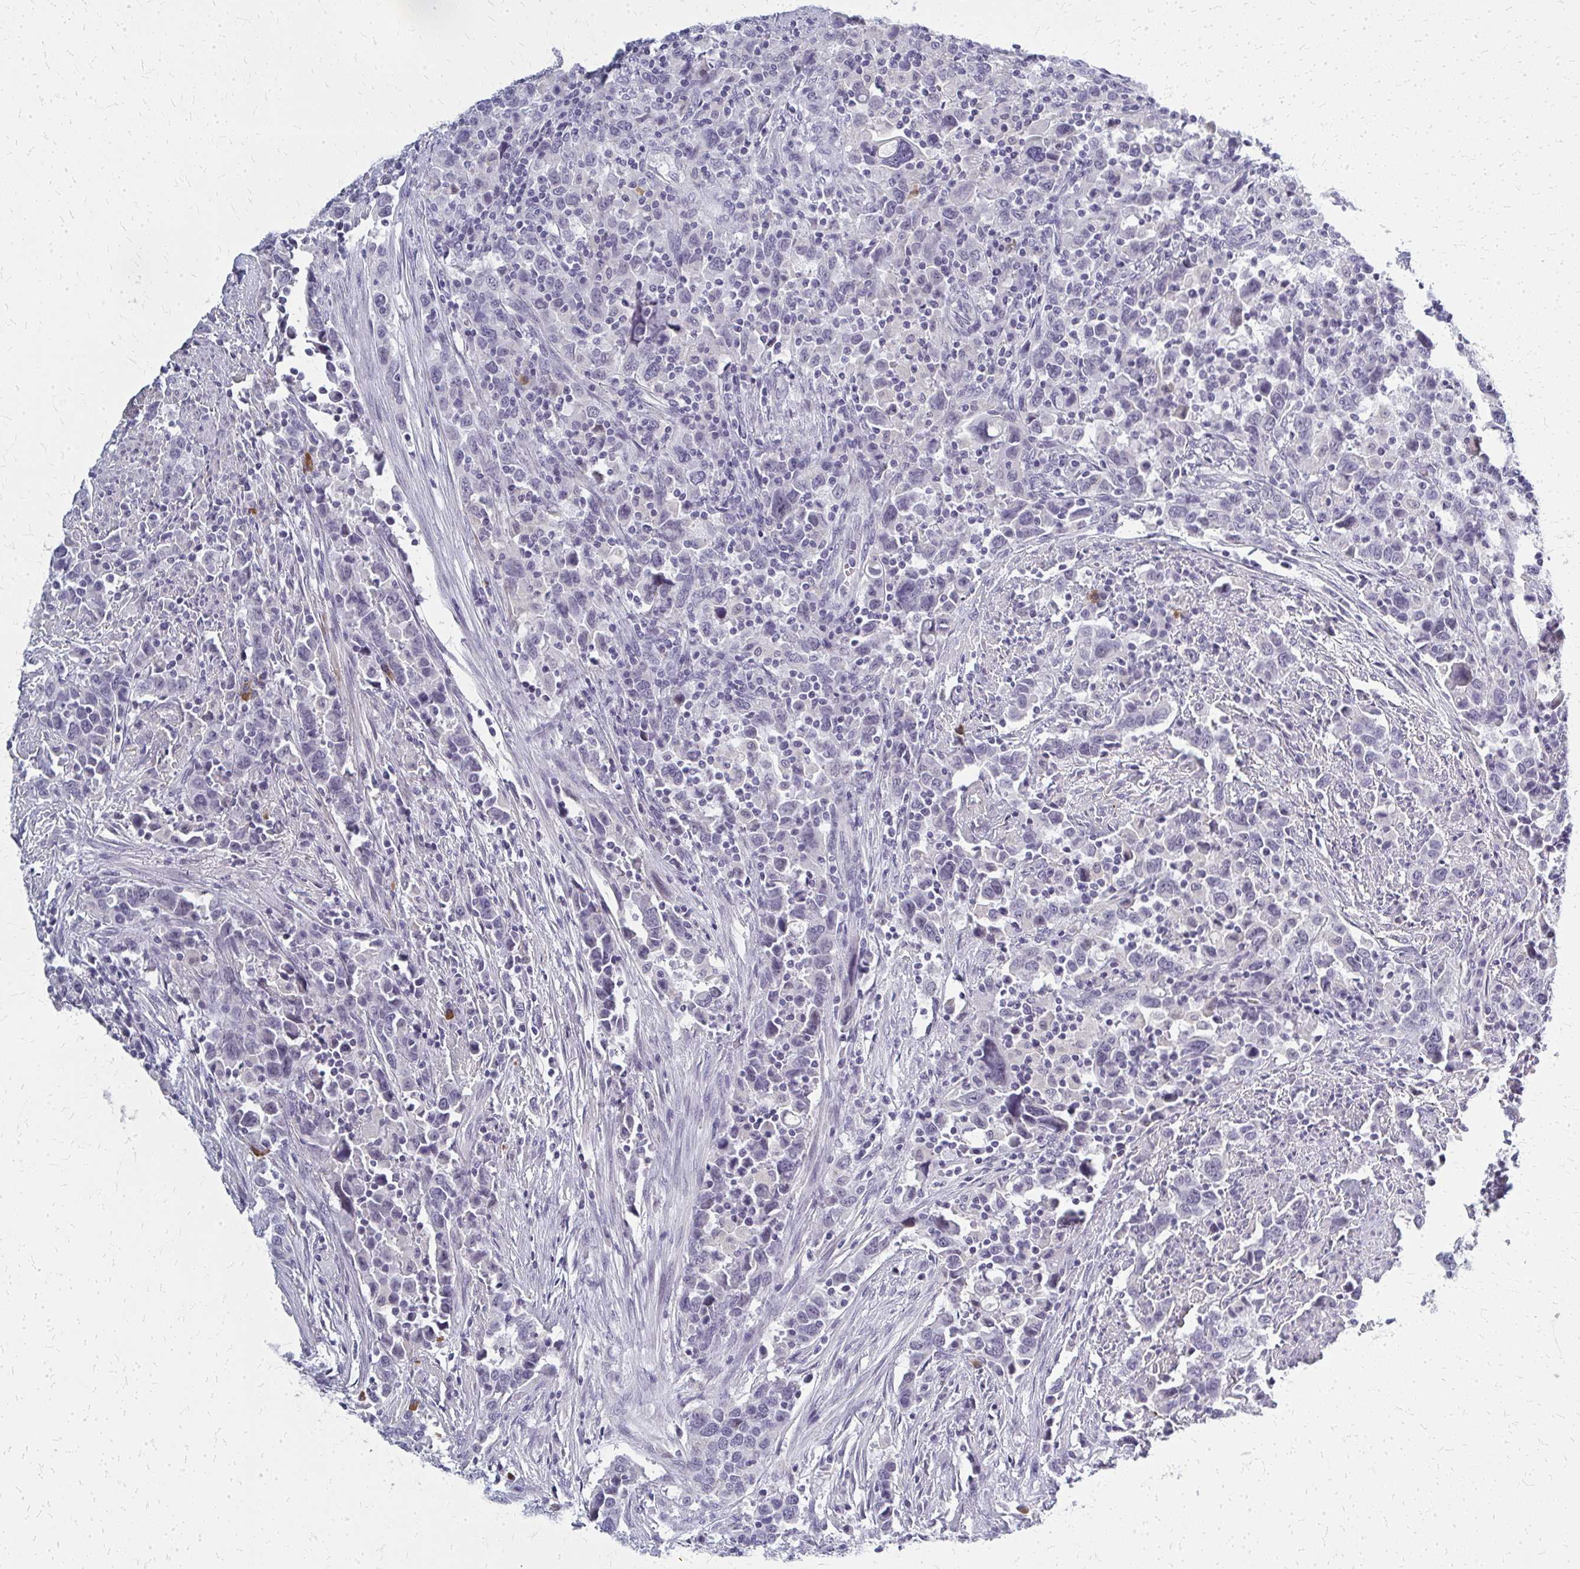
{"staining": {"intensity": "negative", "quantity": "none", "location": "none"}, "tissue": "urothelial cancer", "cell_type": "Tumor cells", "image_type": "cancer", "snomed": [{"axis": "morphology", "description": "Urothelial carcinoma, High grade"}, {"axis": "topography", "description": "Urinary bladder"}], "caption": "IHC of human high-grade urothelial carcinoma reveals no staining in tumor cells.", "gene": "CASQ2", "patient": {"sex": "male", "age": 61}}